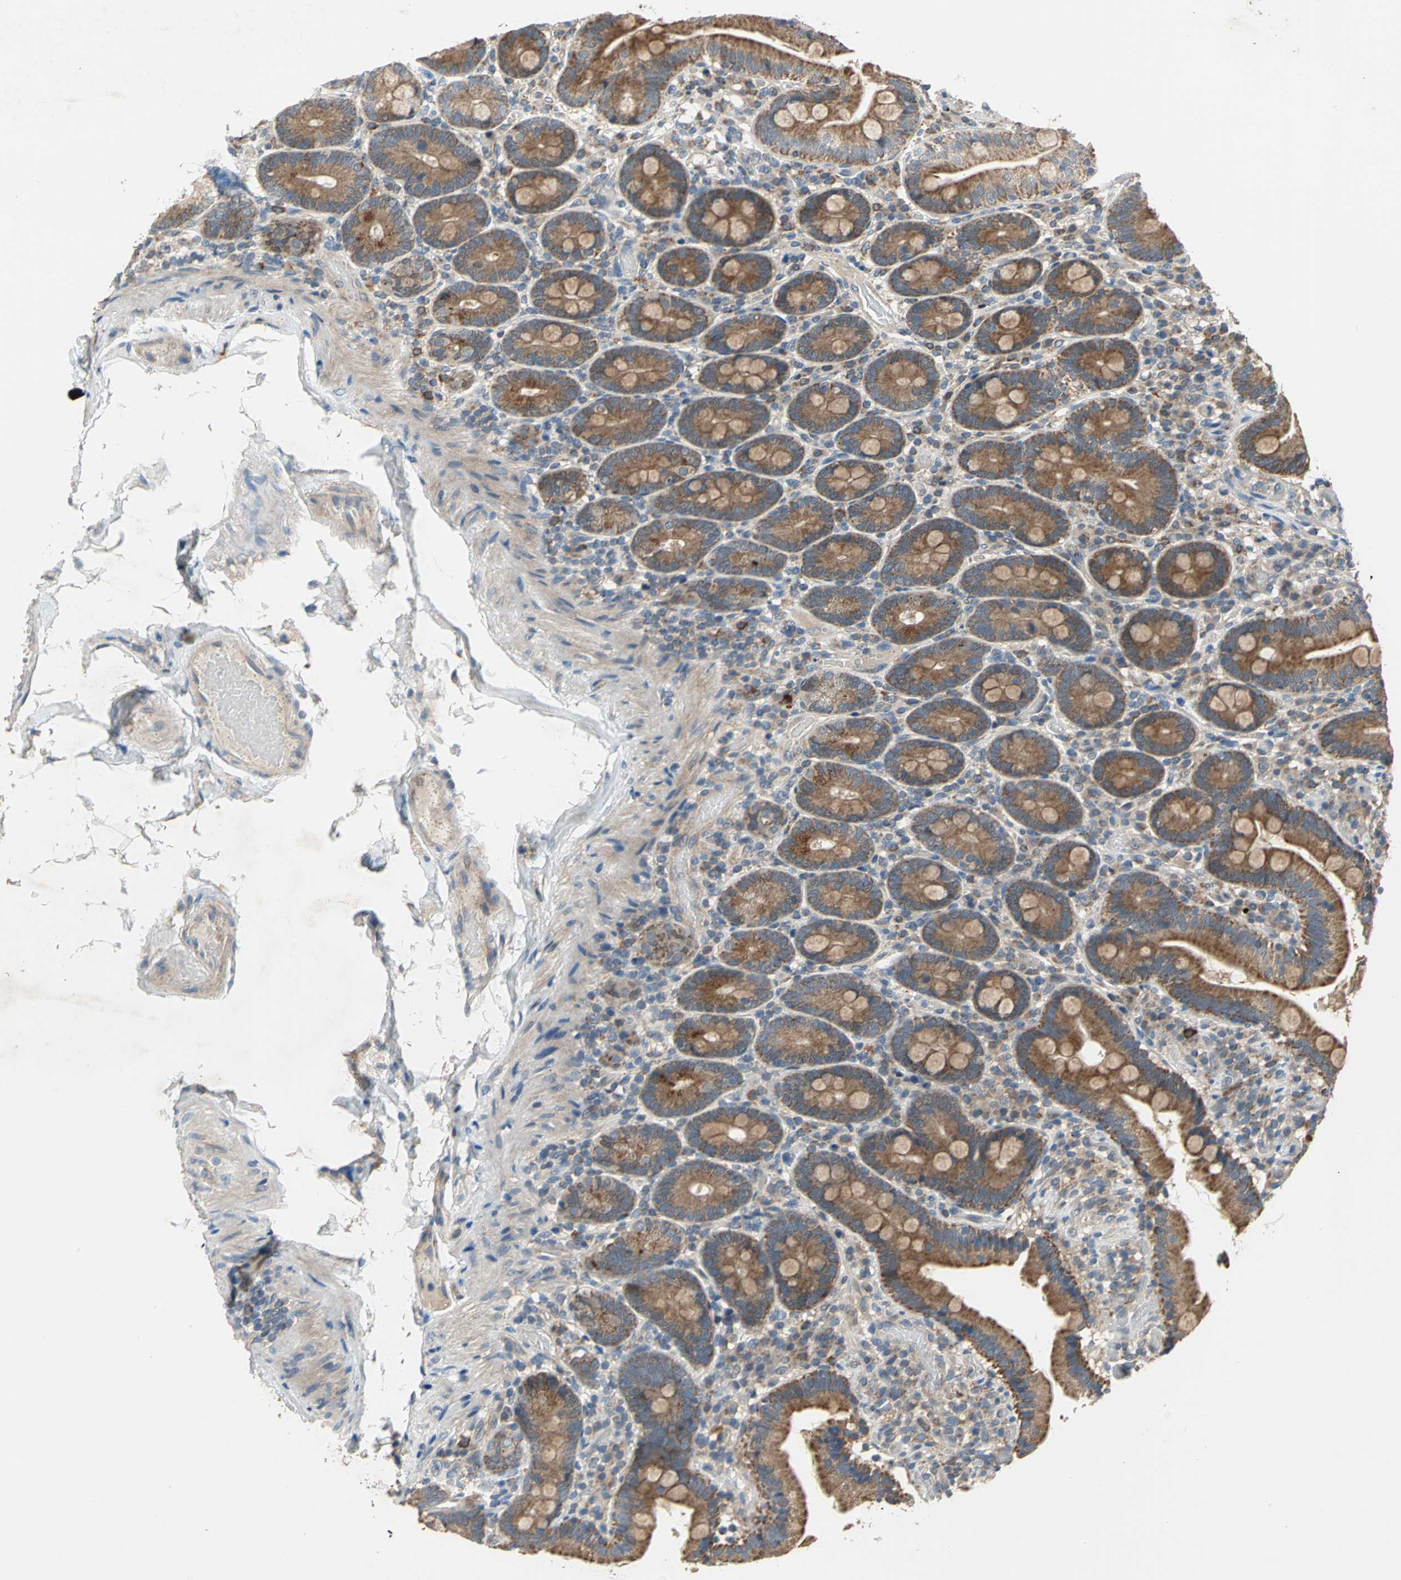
{"staining": {"intensity": "strong", "quantity": ">75%", "location": "cytoplasmic/membranous"}, "tissue": "duodenum", "cell_type": "Glandular cells", "image_type": "normal", "snomed": [{"axis": "morphology", "description": "Normal tissue, NOS"}, {"axis": "topography", "description": "Duodenum"}], "caption": "DAB (3,3'-diaminobenzidine) immunohistochemical staining of normal human duodenum exhibits strong cytoplasmic/membranous protein expression in approximately >75% of glandular cells. The staining was performed using DAB, with brown indicating positive protein expression. Nuclei are stained blue with hematoxylin.", "gene": "TRAK1", "patient": {"sex": "male", "age": 66}}